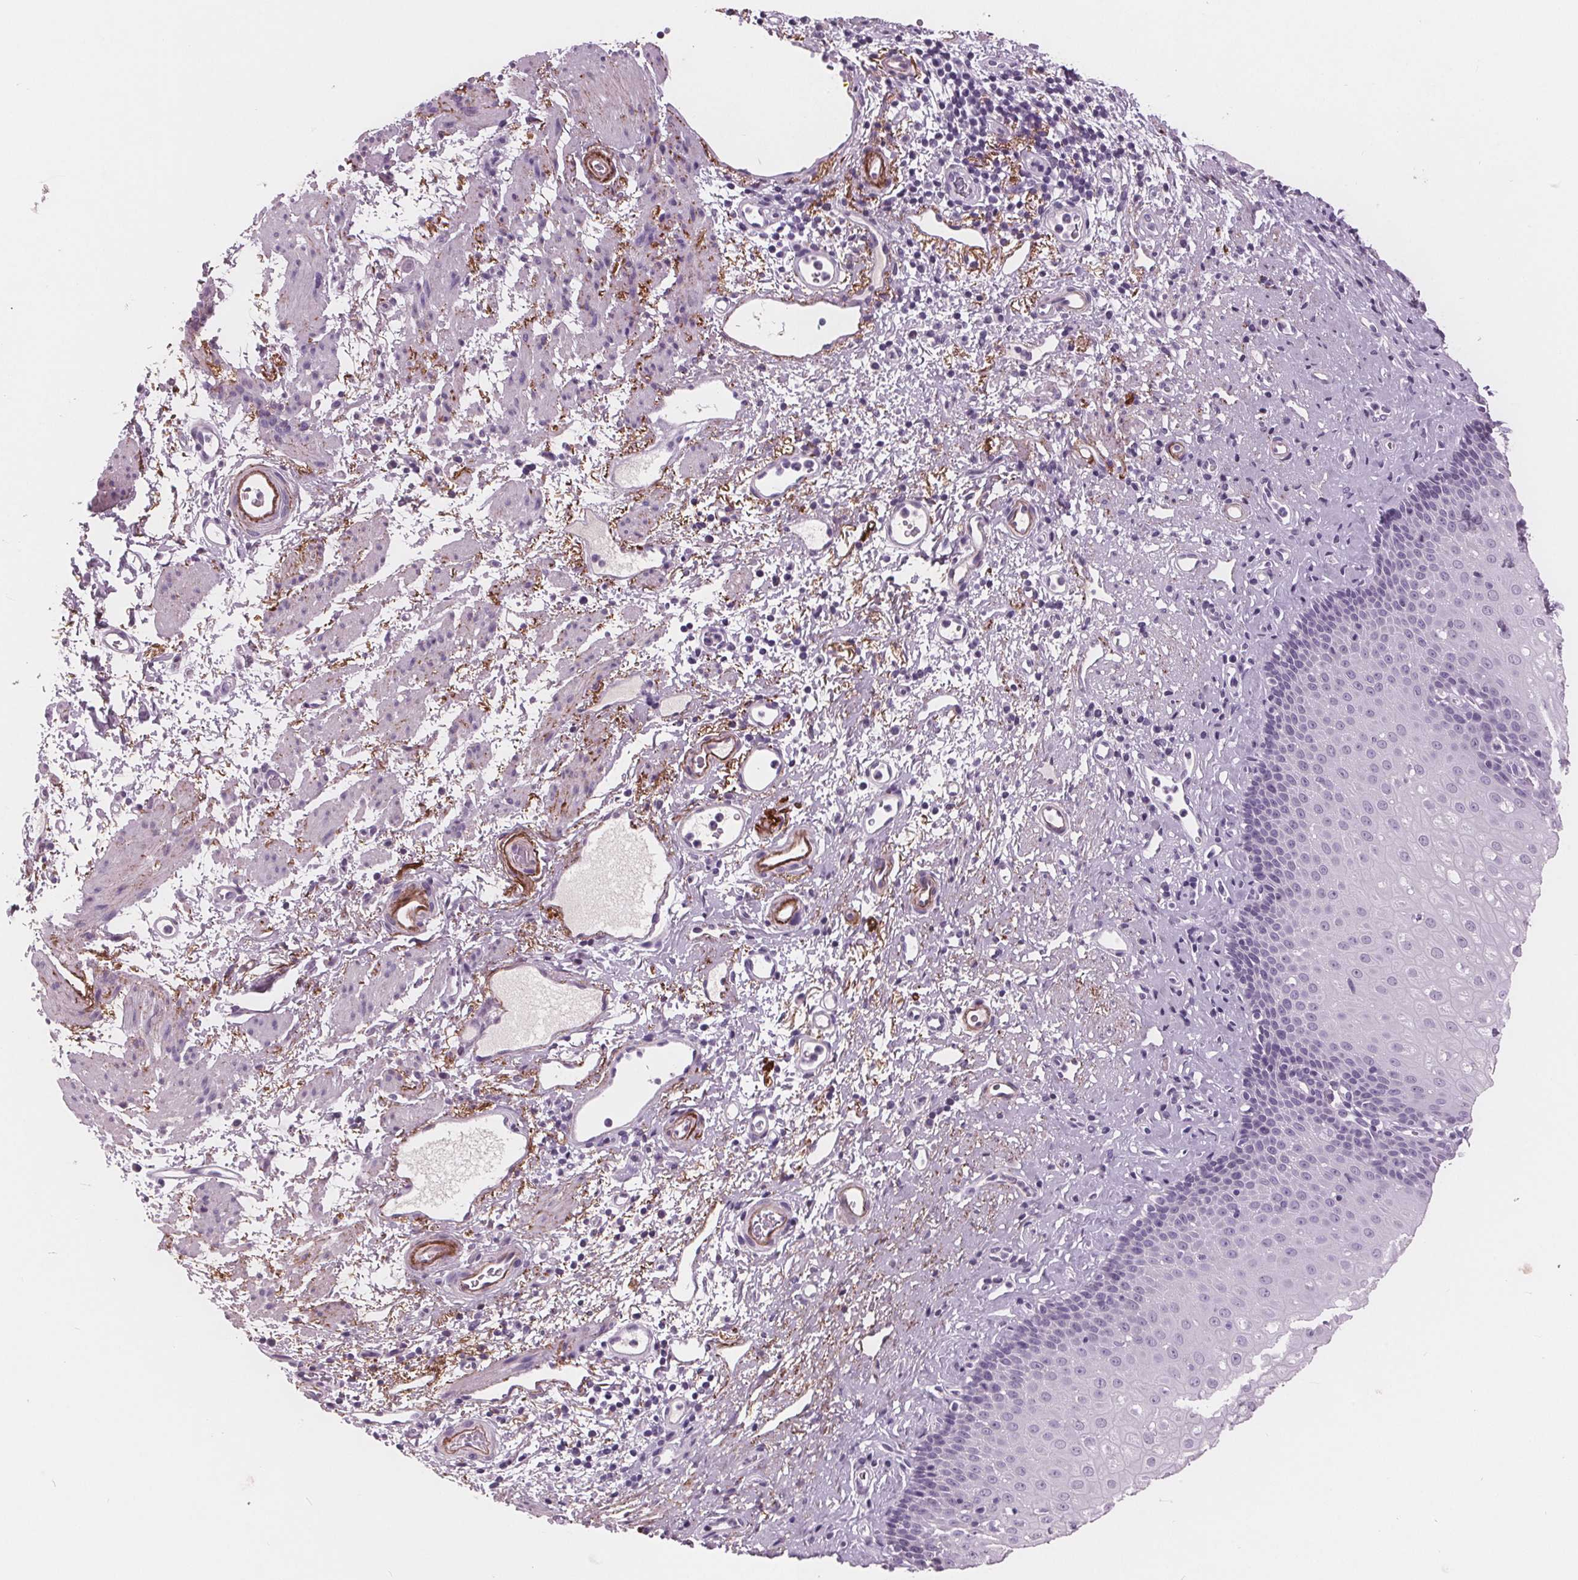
{"staining": {"intensity": "negative", "quantity": "none", "location": "none"}, "tissue": "esophagus", "cell_type": "Squamous epithelial cells", "image_type": "normal", "snomed": [{"axis": "morphology", "description": "Normal tissue, NOS"}, {"axis": "topography", "description": "Esophagus"}], "caption": "Immunohistochemistry photomicrograph of unremarkable esophagus stained for a protein (brown), which reveals no expression in squamous epithelial cells.", "gene": "AMBP", "patient": {"sex": "female", "age": 68}}